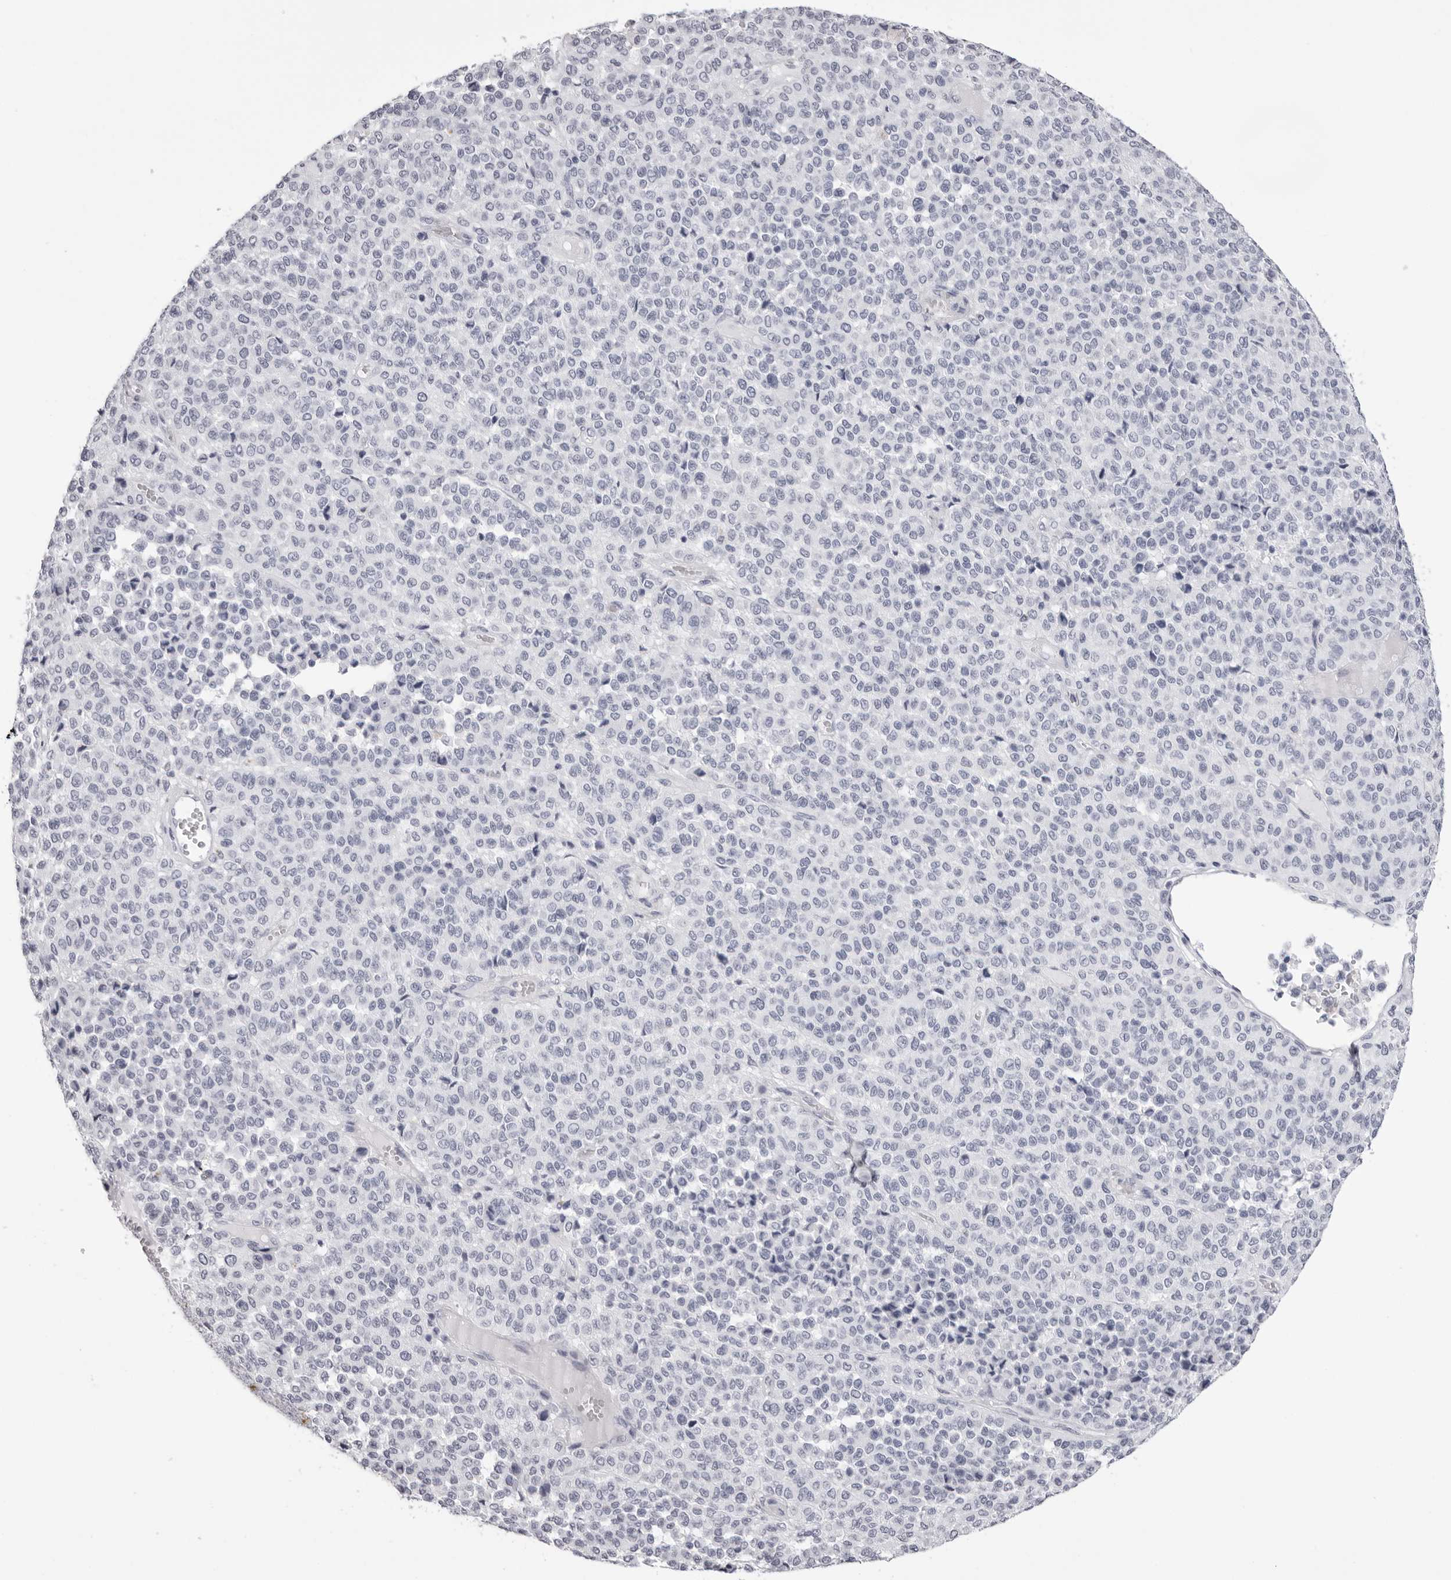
{"staining": {"intensity": "negative", "quantity": "none", "location": "none"}, "tissue": "melanoma", "cell_type": "Tumor cells", "image_type": "cancer", "snomed": [{"axis": "morphology", "description": "Malignant melanoma, Metastatic site"}, {"axis": "topography", "description": "Pancreas"}], "caption": "A high-resolution image shows immunohistochemistry (IHC) staining of melanoma, which reveals no significant positivity in tumor cells. Nuclei are stained in blue.", "gene": "RHO", "patient": {"sex": "female", "age": 30}}